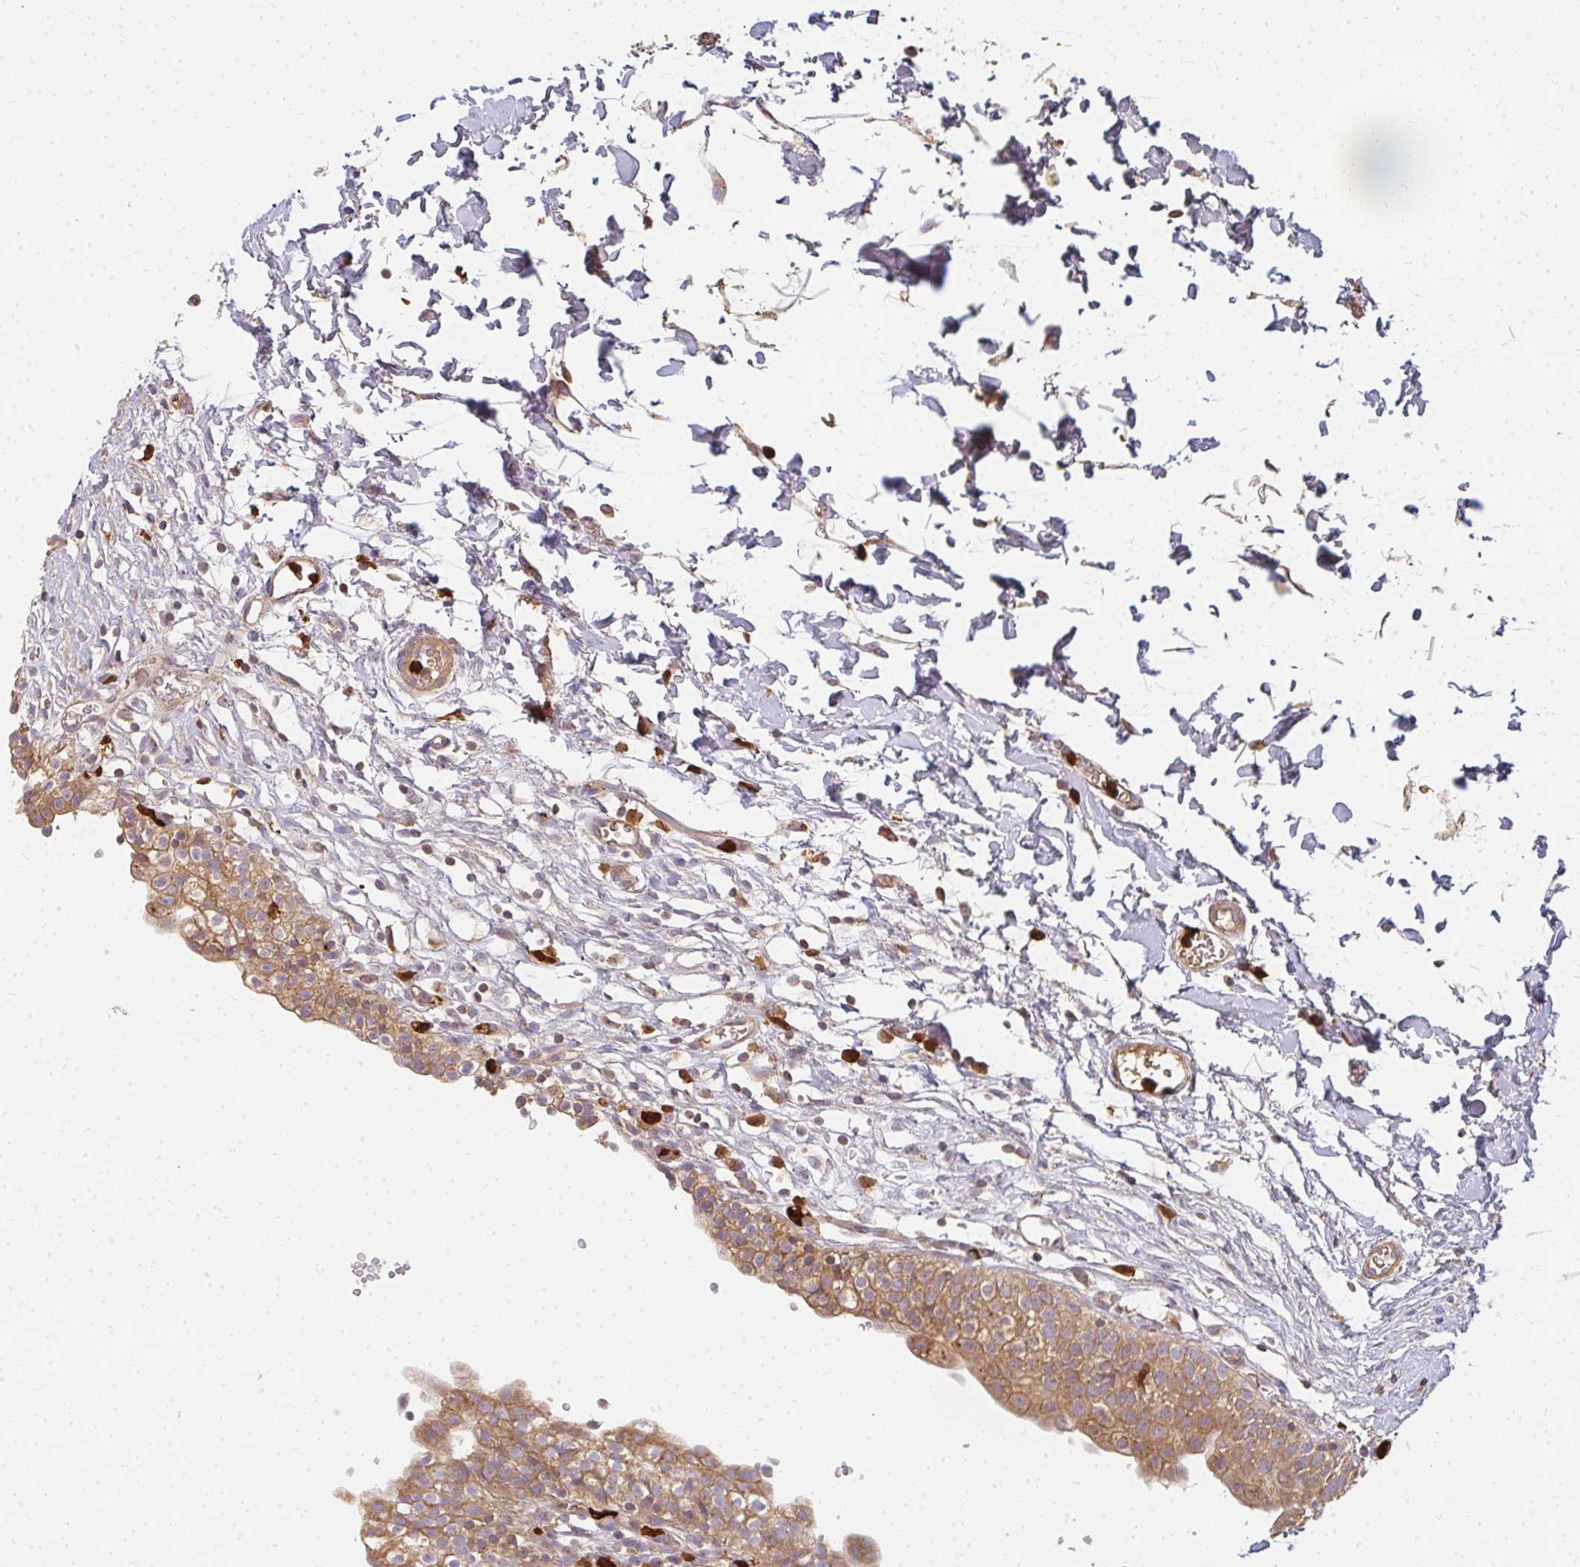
{"staining": {"intensity": "moderate", "quantity": ">75%", "location": "cytoplasmic/membranous"}, "tissue": "urinary bladder", "cell_type": "Urothelial cells", "image_type": "normal", "snomed": [{"axis": "morphology", "description": "Normal tissue, NOS"}, {"axis": "topography", "description": "Urinary bladder"}, {"axis": "topography", "description": "Peripheral nerve tissue"}], "caption": "Protein staining demonstrates moderate cytoplasmic/membranous expression in approximately >75% of urothelial cells in normal urinary bladder.", "gene": "CNTRL", "patient": {"sex": "male", "age": 55}}